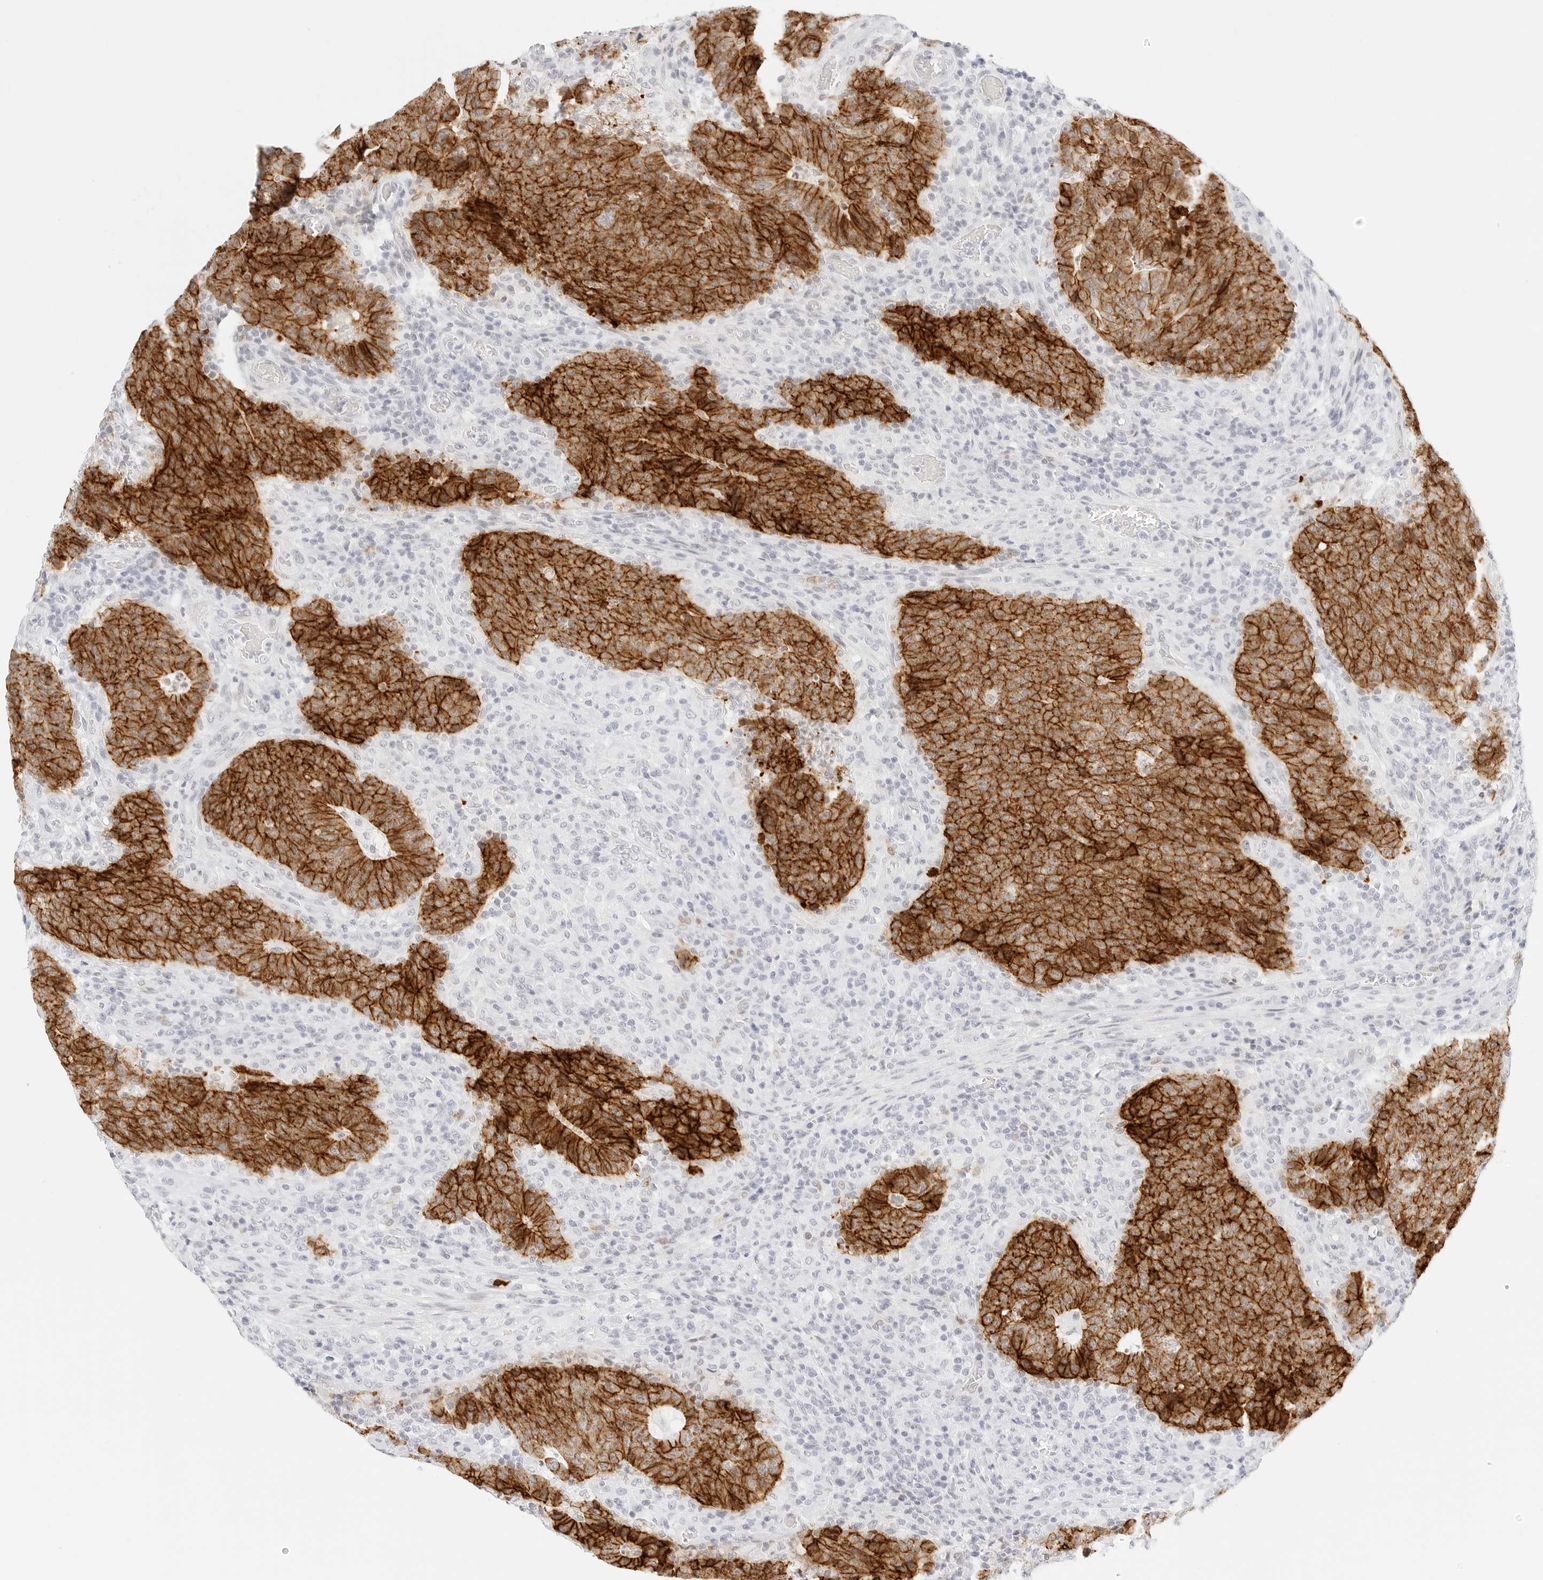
{"staining": {"intensity": "strong", "quantity": ">75%", "location": "cytoplasmic/membranous"}, "tissue": "colorectal cancer", "cell_type": "Tumor cells", "image_type": "cancer", "snomed": [{"axis": "morphology", "description": "Adenocarcinoma, NOS"}, {"axis": "topography", "description": "Colon"}], "caption": "Immunohistochemical staining of human colorectal cancer reveals high levels of strong cytoplasmic/membranous protein positivity in about >75% of tumor cells.", "gene": "CDH1", "patient": {"sex": "female", "age": 75}}